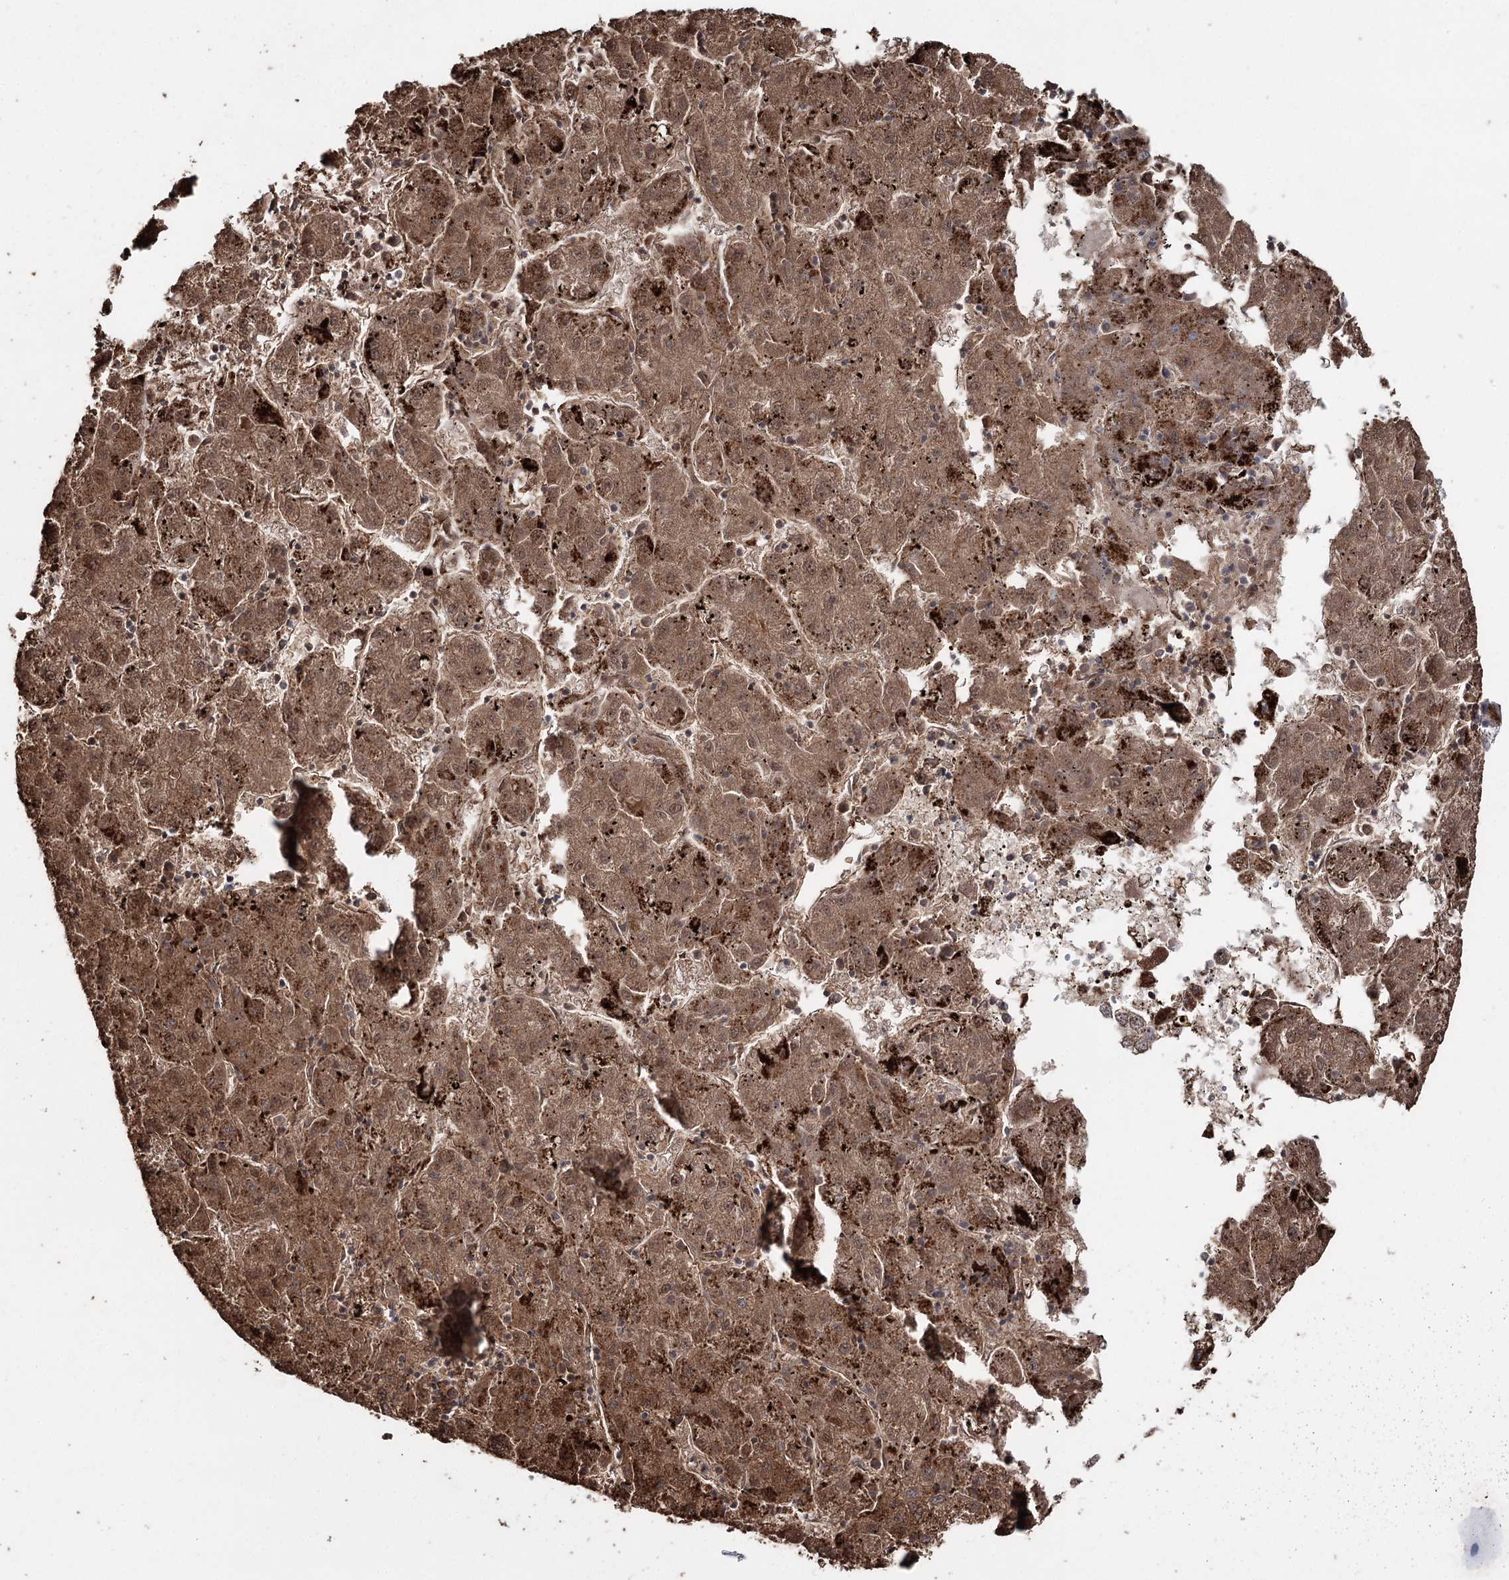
{"staining": {"intensity": "strong", "quantity": ">75%", "location": "cytoplasmic/membranous,nuclear"}, "tissue": "liver cancer", "cell_type": "Tumor cells", "image_type": "cancer", "snomed": [{"axis": "morphology", "description": "Carcinoma, Hepatocellular, NOS"}, {"axis": "topography", "description": "Liver"}], "caption": "Immunohistochemical staining of liver hepatocellular carcinoma exhibits high levels of strong cytoplasmic/membranous and nuclear protein positivity in approximately >75% of tumor cells.", "gene": "SLF2", "patient": {"sex": "male", "age": 72}}